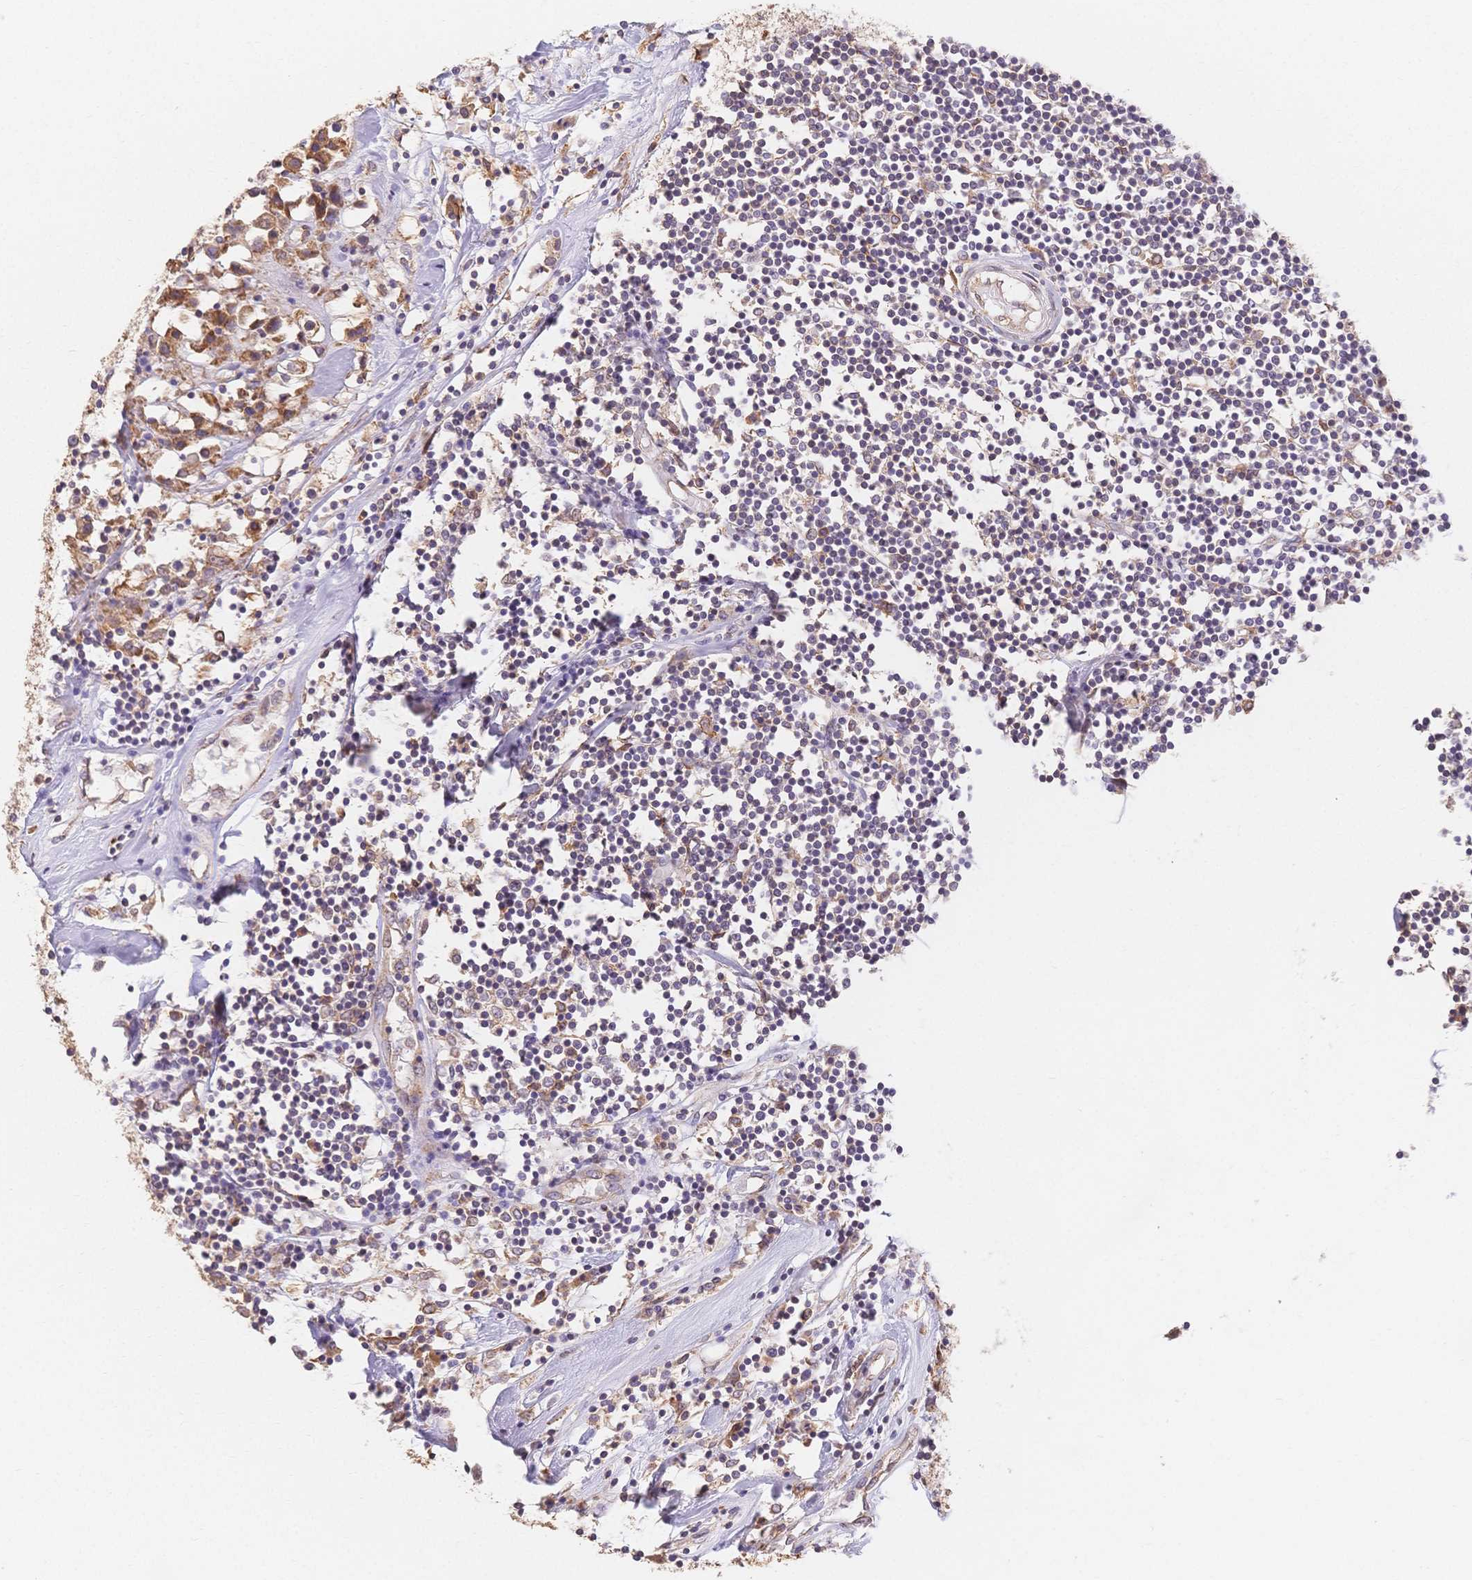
{"staining": {"intensity": "moderate", "quantity": ">75%", "location": "cytoplasmic/membranous"}, "tissue": "breast cancer", "cell_type": "Tumor cells", "image_type": "cancer", "snomed": [{"axis": "morphology", "description": "Duct carcinoma"}, {"axis": "topography", "description": "Breast"}], "caption": "An image showing moderate cytoplasmic/membranous positivity in about >75% of tumor cells in breast invasive ductal carcinoma, as visualized by brown immunohistochemical staining.", "gene": "HS3ST5", "patient": {"sex": "female", "age": 61}}